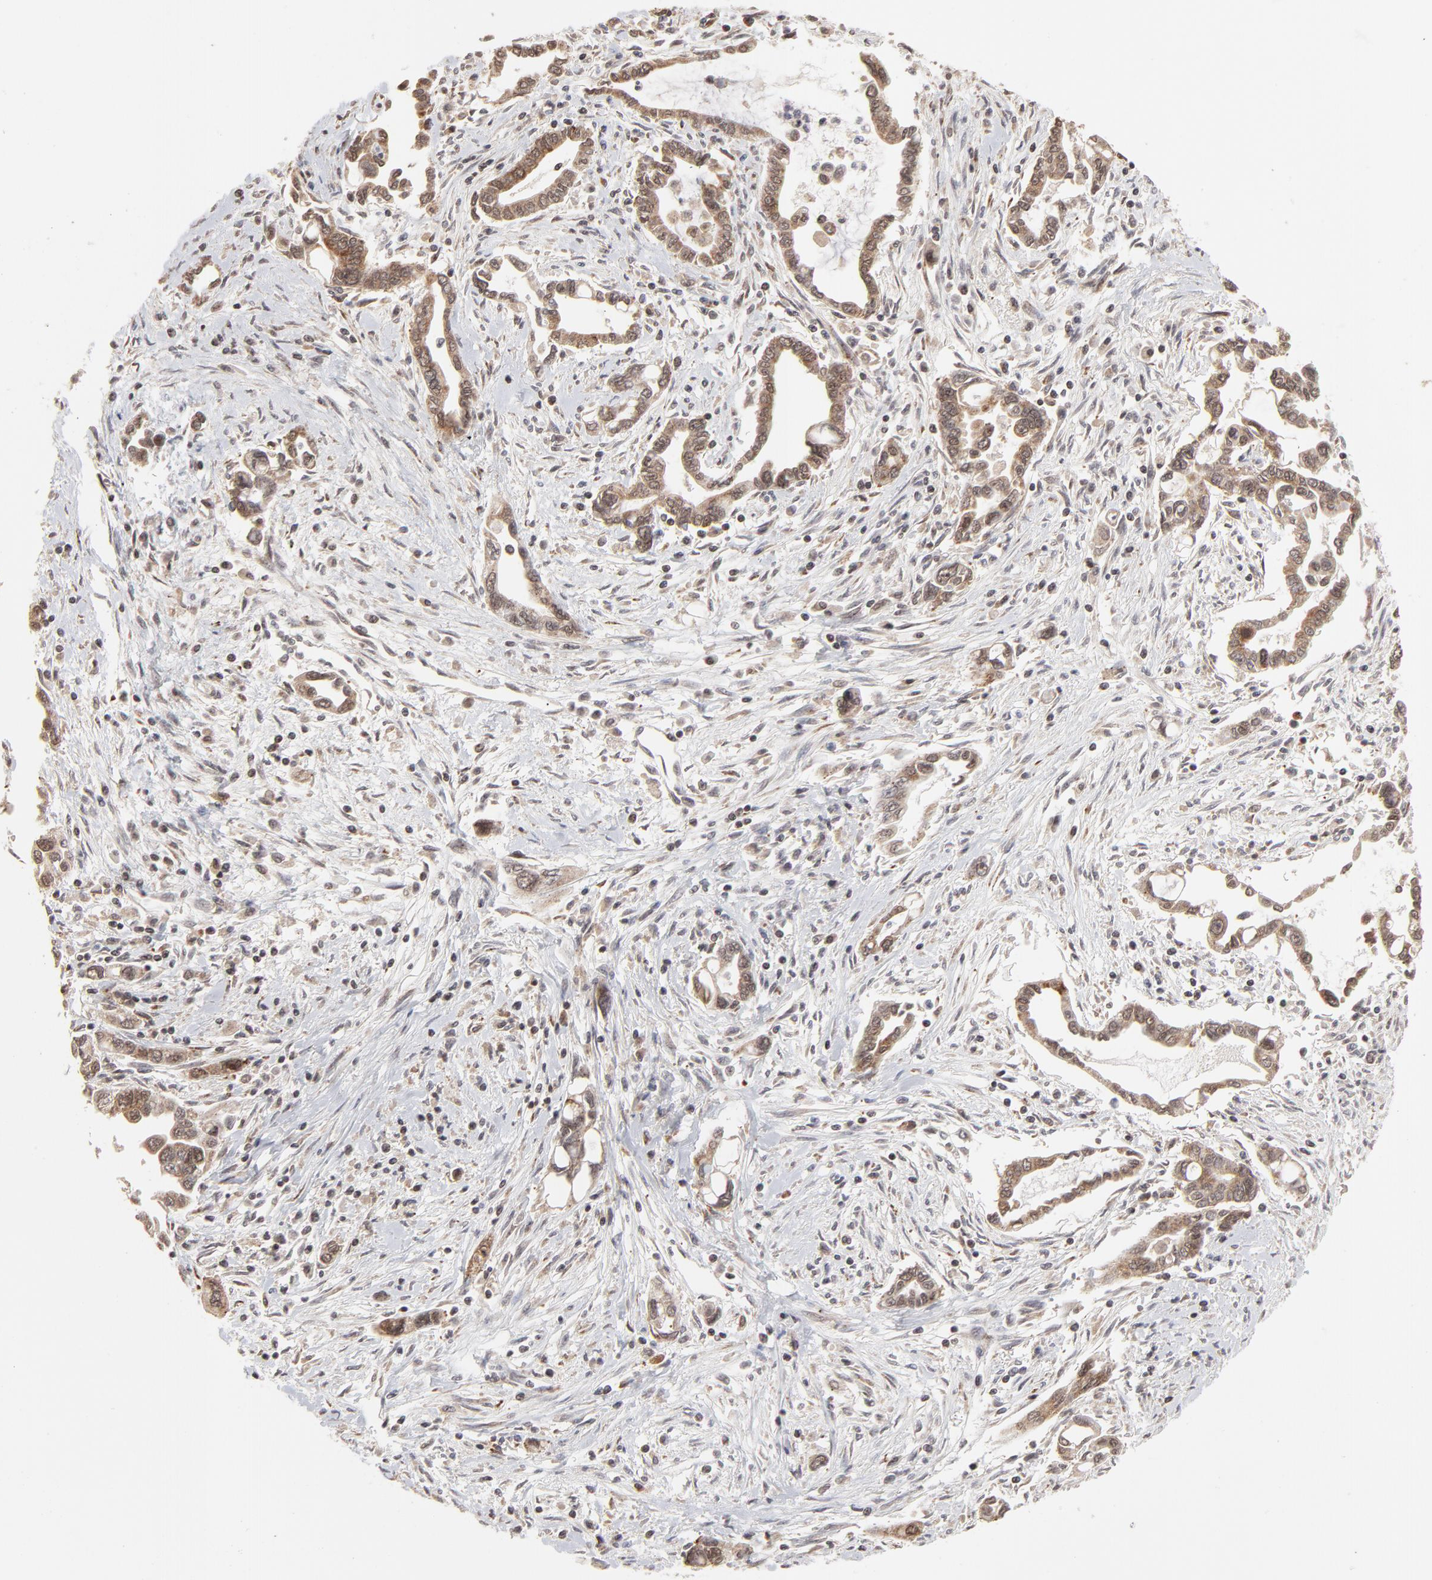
{"staining": {"intensity": "moderate", "quantity": ">75%", "location": "cytoplasmic/membranous"}, "tissue": "pancreatic cancer", "cell_type": "Tumor cells", "image_type": "cancer", "snomed": [{"axis": "morphology", "description": "Adenocarcinoma, NOS"}, {"axis": "topography", "description": "Pancreas"}], "caption": "IHC of human pancreatic cancer (adenocarcinoma) reveals medium levels of moderate cytoplasmic/membranous positivity in about >75% of tumor cells. (DAB = brown stain, brightfield microscopy at high magnification).", "gene": "ARIH1", "patient": {"sex": "female", "age": 57}}